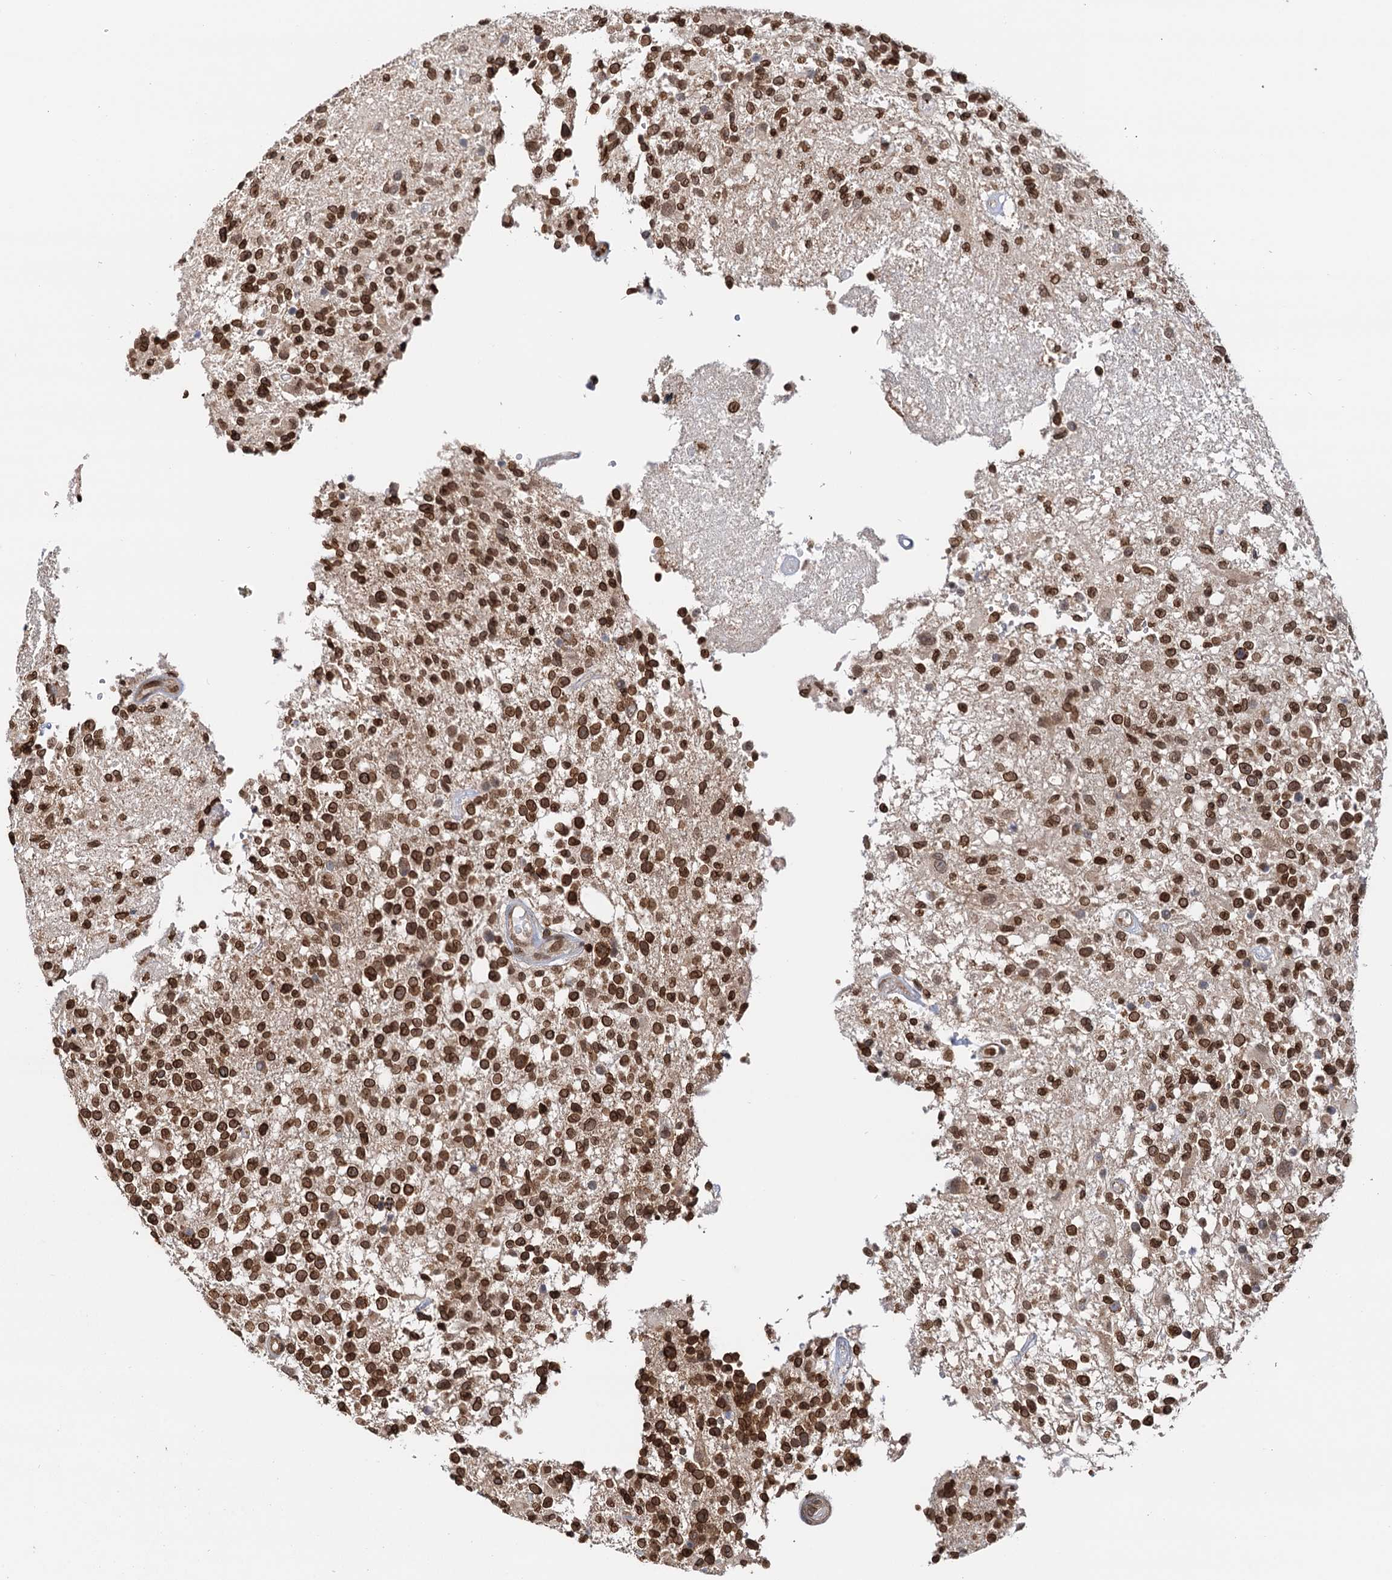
{"staining": {"intensity": "strong", "quantity": ">75%", "location": "nuclear"}, "tissue": "glioma", "cell_type": "Tumor cells", "image_type": "cancer", "snomed": [{"axis": "morphology", "description": "Glioma, malignant, High grade"}, {"axis": "morphology", "description": "Glioblastoma, NOS"}, {"axis": "topography", "description": "Brain"}], "caption": "Protein expression analysis of malignant glioma (high-grade) displays strong nuclear staining in approximately >75% of tumor cells.", "gene": "ZC3H13", "patient": {"sex": "male", "age": 60}}